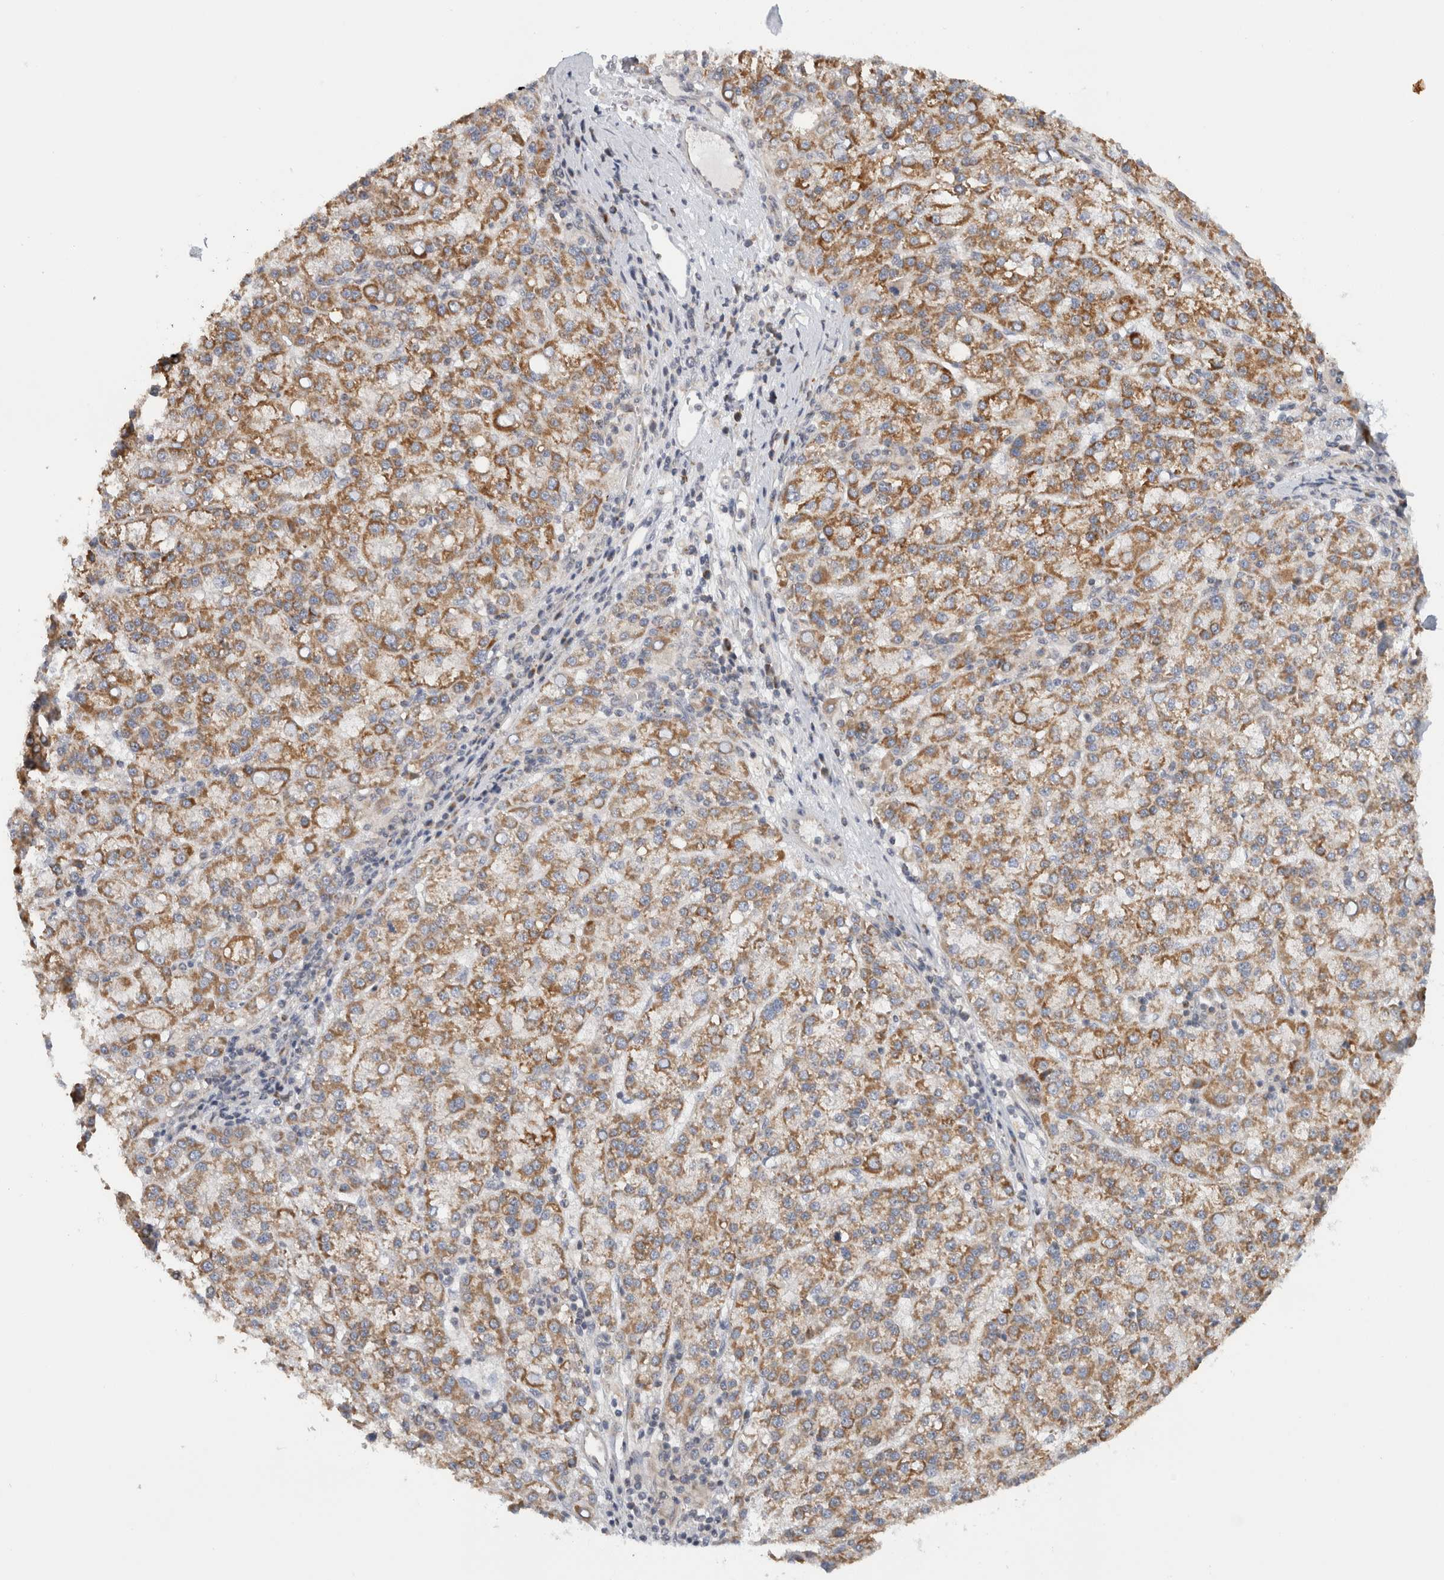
{"staining": {"intensity": "moderate", "quantity": ">75%", "location": "cytoplasmic/membranous"}, "tissue": "liver cancer", "cell_type": "Tumor cells", "image_type": "cancer", "snomed": [{"axis": "morphology", "description": "Carcinoma, Hepatocellular, NOS"}, {"axis": "topography", "description": "Liver"}], "caption": "A micrograph of human hepatocellular carcinoma (liver) stained for a protein reveals moderate cytoplasmic/membranous brown staining in tumor cells.", "gene": "CMC2", "patient": {"sex": "female", "age": 58}}